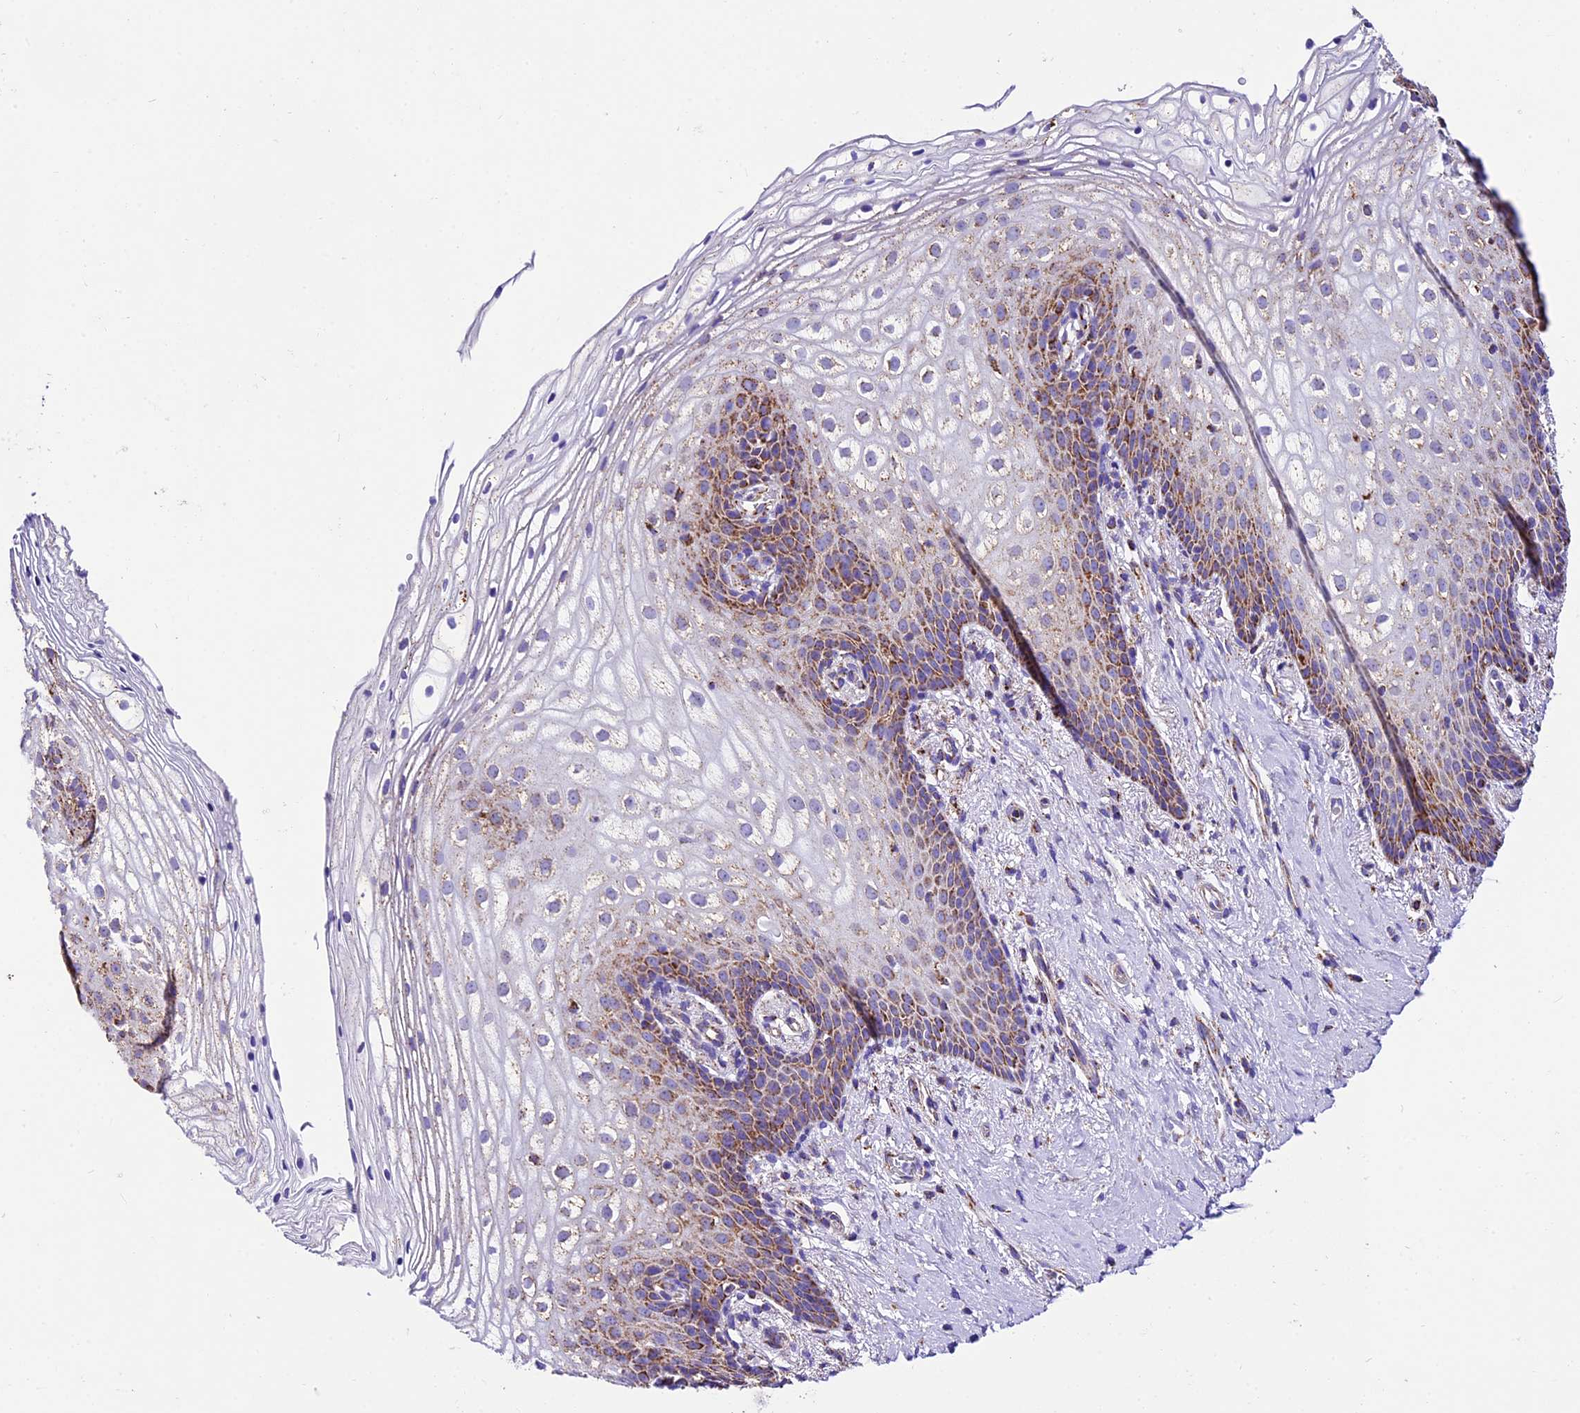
{"staining": {"intensity": "strong", "quantity": "25%-75%", "location": "cytoplasmic/membranous"}, "tissue": "vagina", "cell_type": "Squamous epithelial cells", "image_type": "normal", "snomed": [{"axis": "morphology", "description": "Normal tissue, NOS"}, {"axis": "topography", "description": "Vagina"}], "caption": "Immunohistochemical staining of normal vagina displays high levels of strong cytoplasmic/membranous staining in approximately 25%-75% of squamous epithelial cells.", "gene": "DCAF5", "patient": {"sex": "female", "age": 60}}